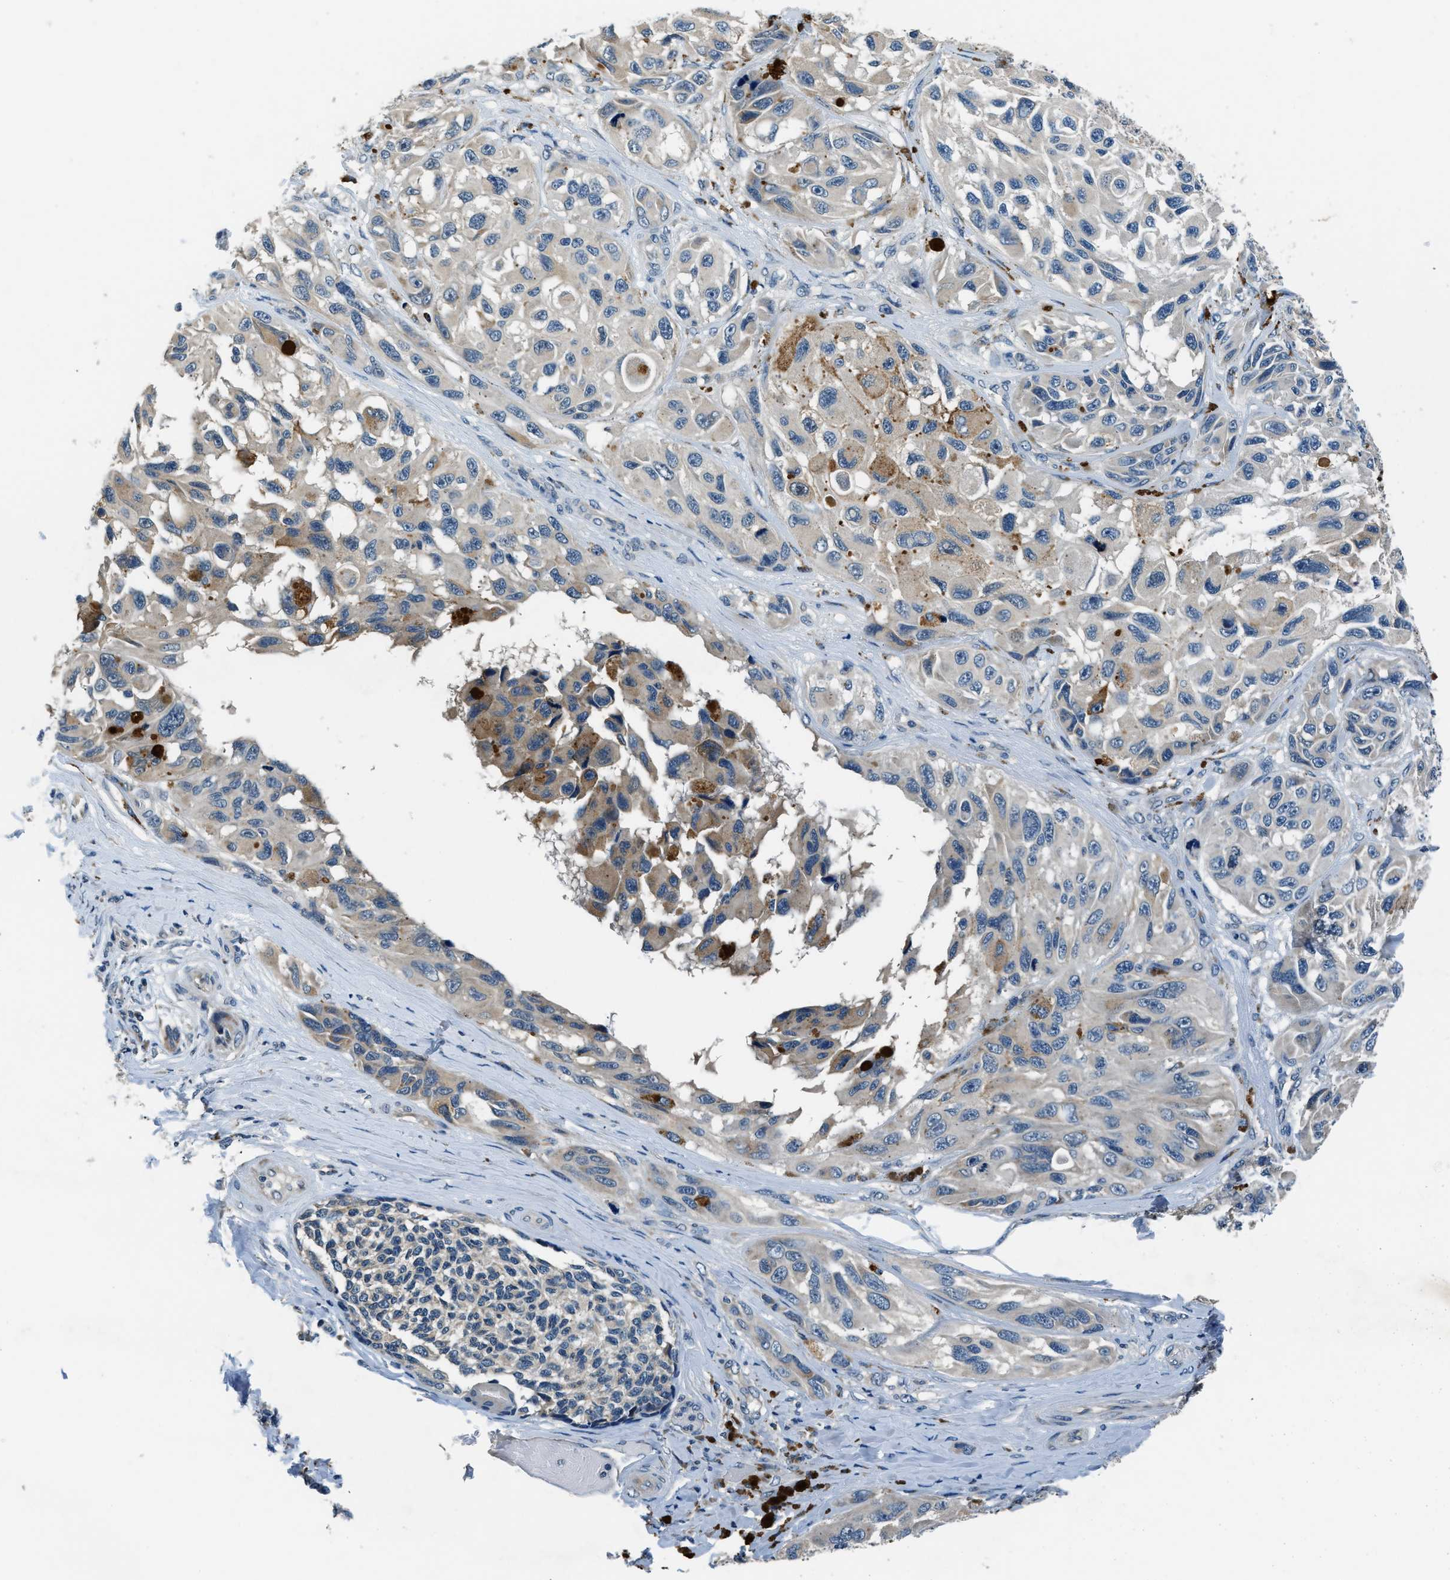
{"staining": {"intensity": "negative", "quantity": "none", "location": "none"}, "tissue": "melanoma", "cell_type": "Tumor cells", "image_type": "cancer", "snomed": [{"axis": "morphology", "description": "Malignant melanoma, NOS"}, {"axis": "topography", "description": "Skin"}], "caption": "This histopathology image is of melanoma stained with immunohistochemistry to label a protein in brown with the nuclei are counter-stained blue. There is no staining in tumor cells.", "gene": "NME8", "patient": {"sex": "female", "age": 73}}